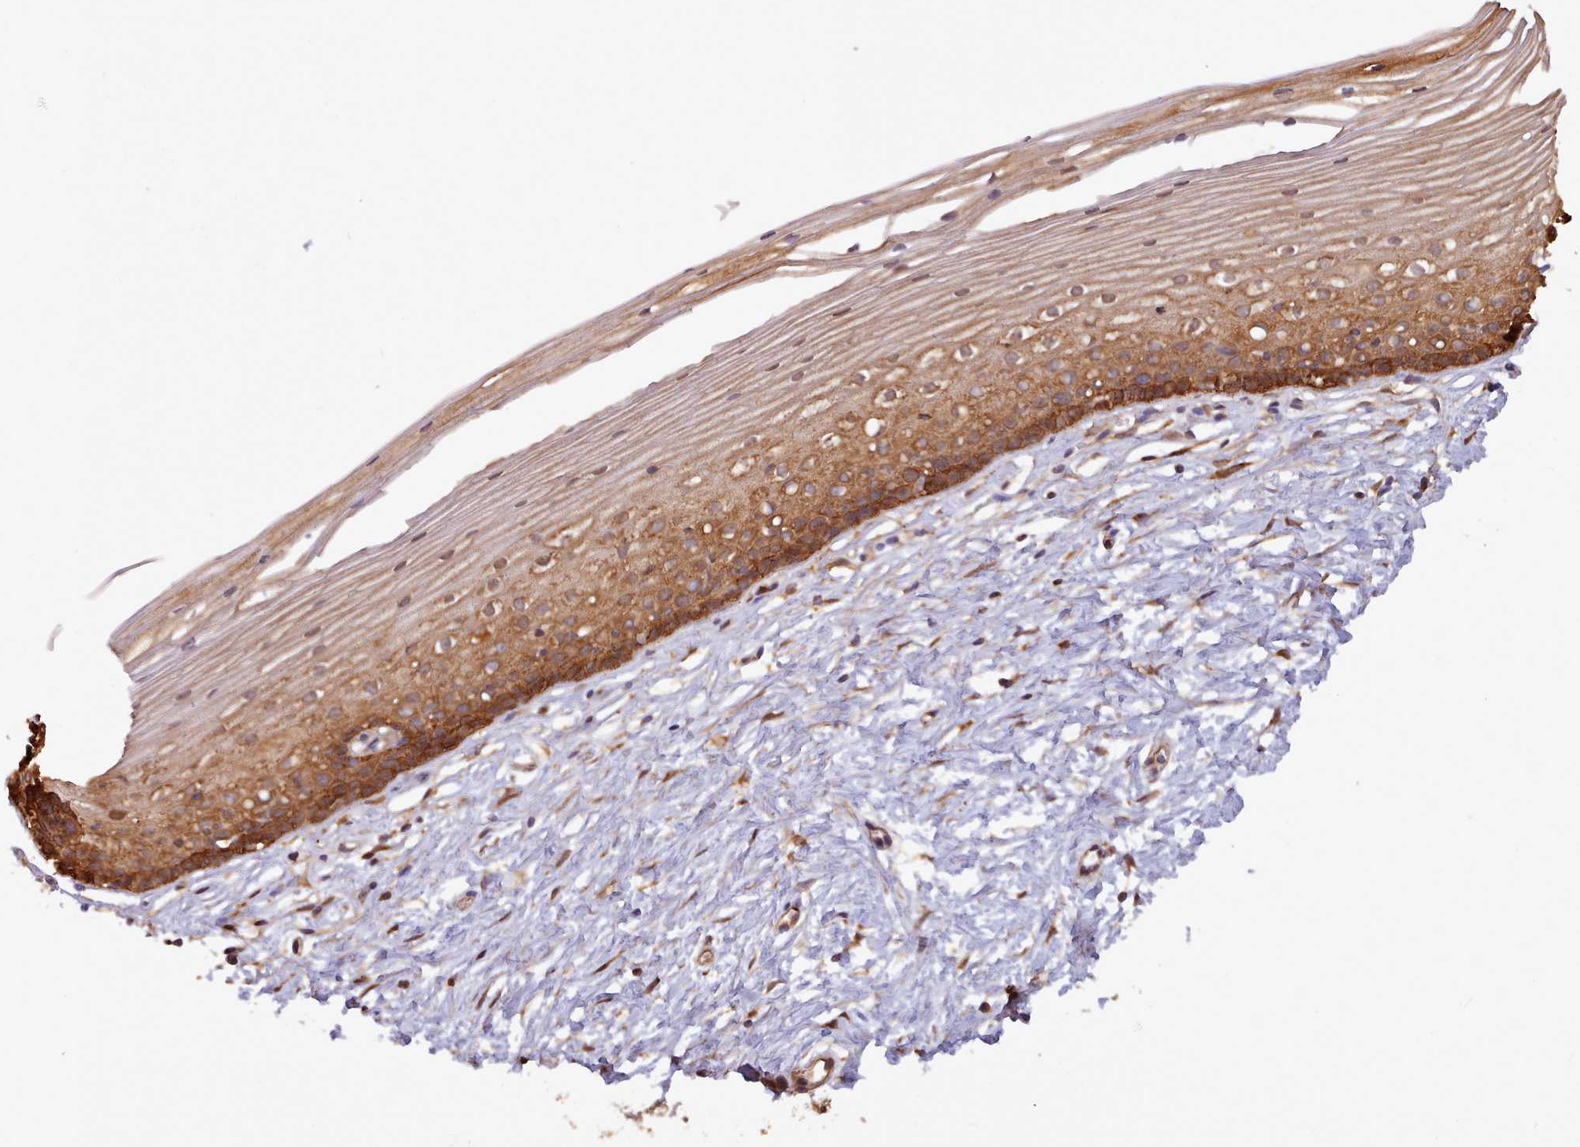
{"staining": {"intensity": "strong", "quantity": ">75%", "location": "cytoplasmic/membranous"}, "tissue": "cervix", "cell_type": "Glandular cells", "image_type": "normal", "snomed": [{"axis": "morphology", "description": "Normal tissue, NOS"}, {"axis": "topography", "description": "Cervix"}], "caption": "Protein staining of unremarkable cervix reveals strong cytoplasmic/membranous staining in approximately >75% of glandular cells. (brown staining indicates protein expression, while blue staining denotes nuclei).", "gene": "SLC4A9", "patient": {"sex": "female", "age": 40}}